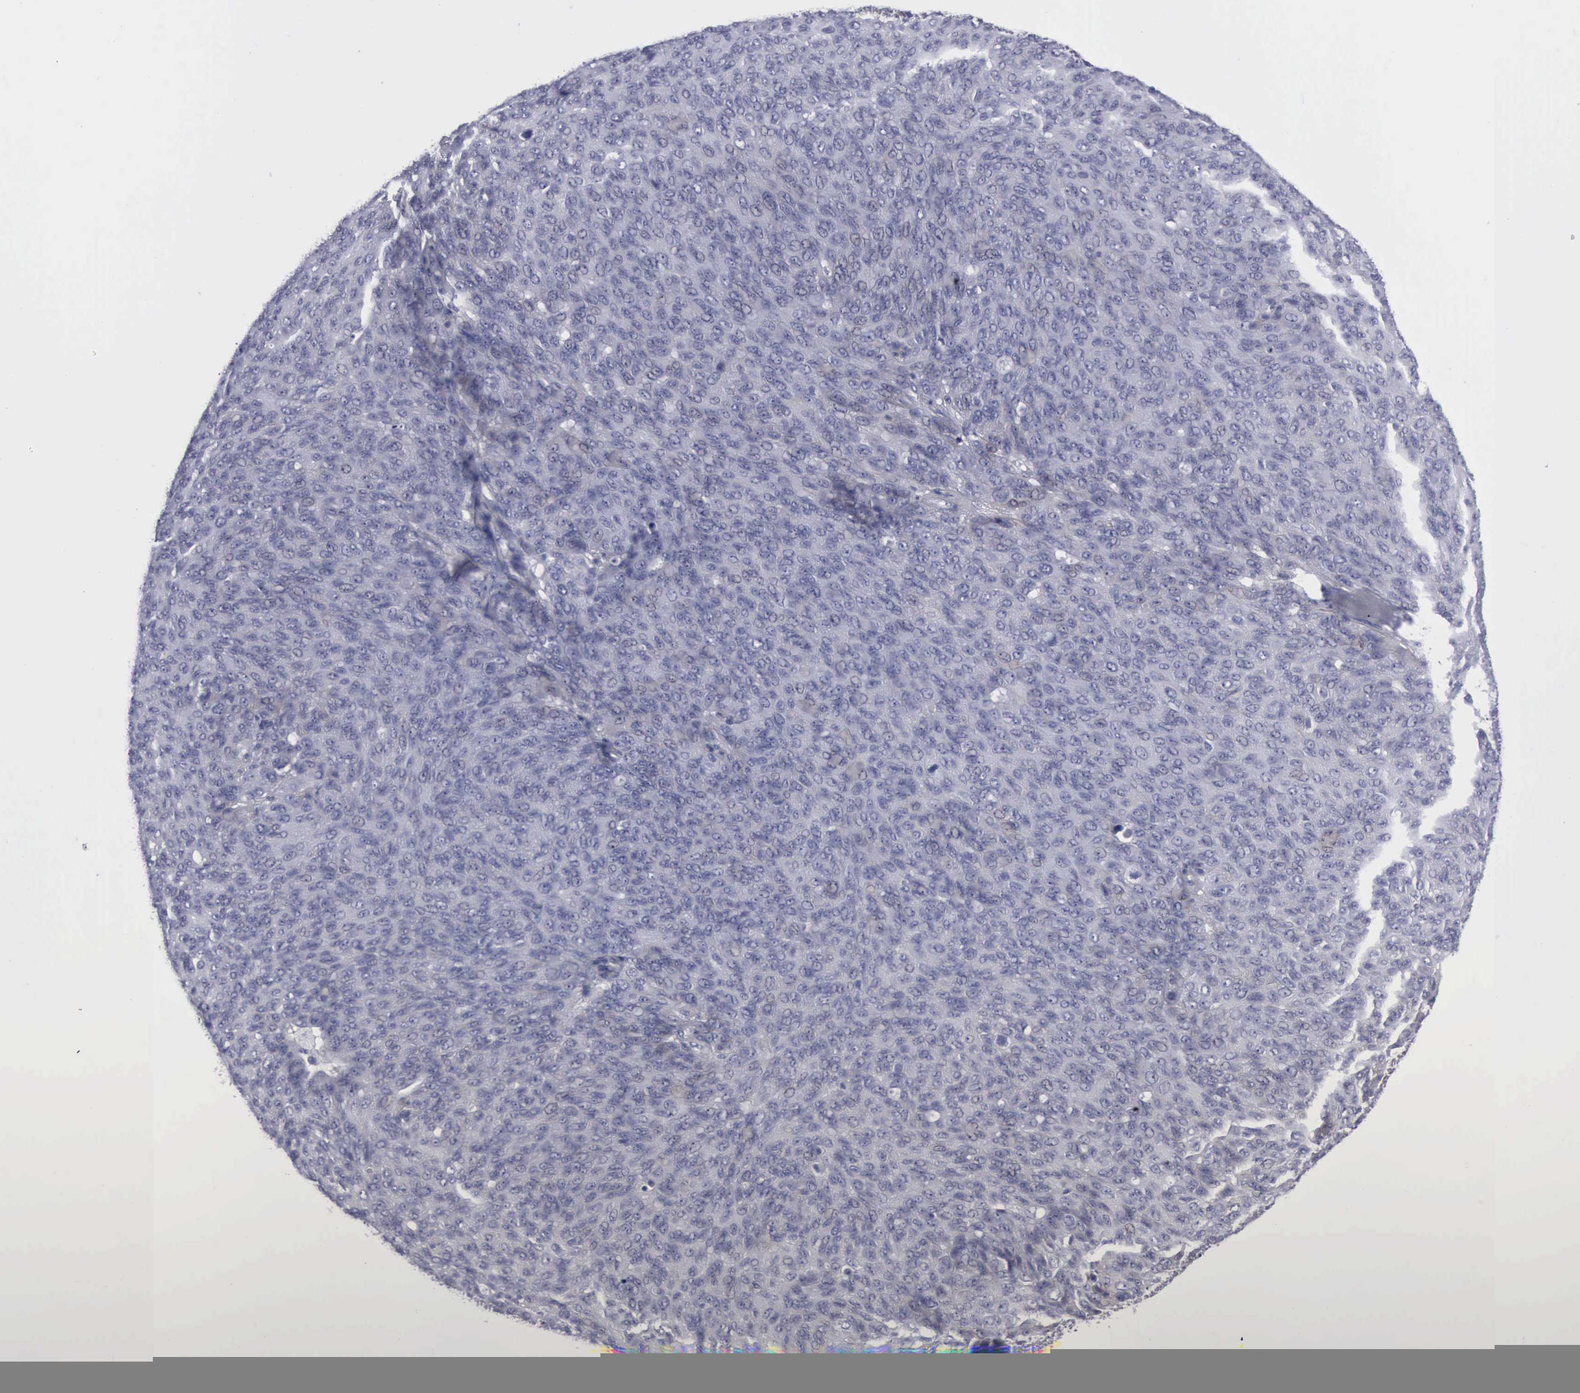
{"staining": {"intensity": "negative", "quantity": "none", "location": "none"}, "tissue": "ovarian cancer", "cell_type": "Tumor cells", "image_type": "cancer", "snomed": [{"axis": "morphology", "description": "Carcinoma, endometroid"}, {"axis": "topography", "description": "Ovary"}], "caption": "Immunohistochemistry image of neoplastic tissue: ovarian cancer (endometroid carcinoma) stained with DAB exhibits no significant protein positivity in tumor cells. (DAB (3,3'-diaminobenzidine) immunohistochemistry visualized using brightfield microscopy, high magnification).", "gene": "CDH2", "patient": {"sex": "female", "age": 60}}